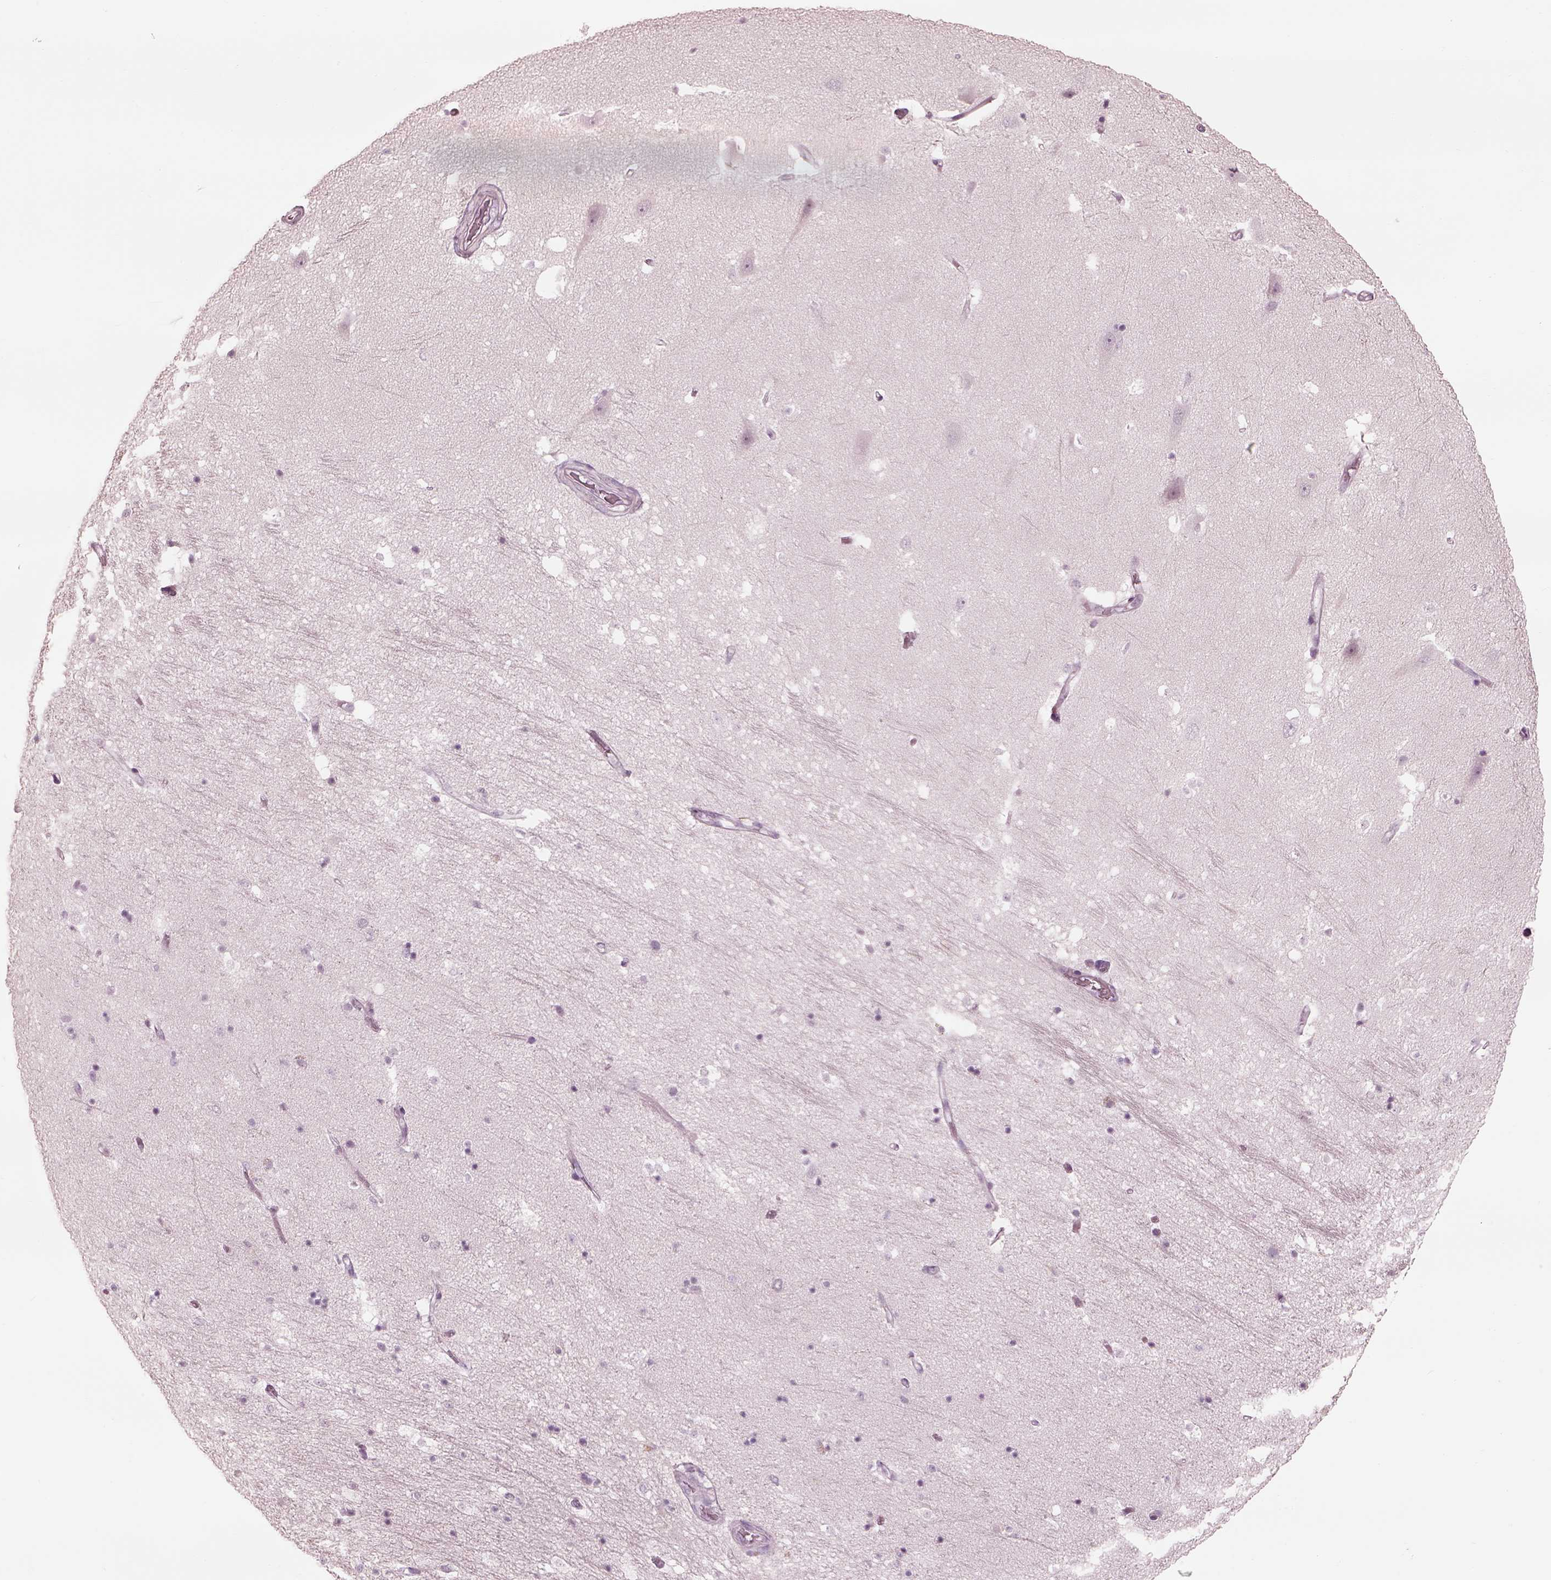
{"staining": {"intensity": "negative", "quantity": "none", "location": "none"}, "tissue": "hippocampus", "cell_type": "Glial cells", "image_type": "normal", "snomed": [{"axis": "morphology", "description": "Normal tissue, NOS"}, {"axis": "topography", "description": "Hippocampus"}], "caption": "The immunohistochemistry (IHC) photomicrograph has no significant expression in glial cells of hippocampus.", "gene": "RSPH9", "patient": {"sex": "male", "age": 44}}